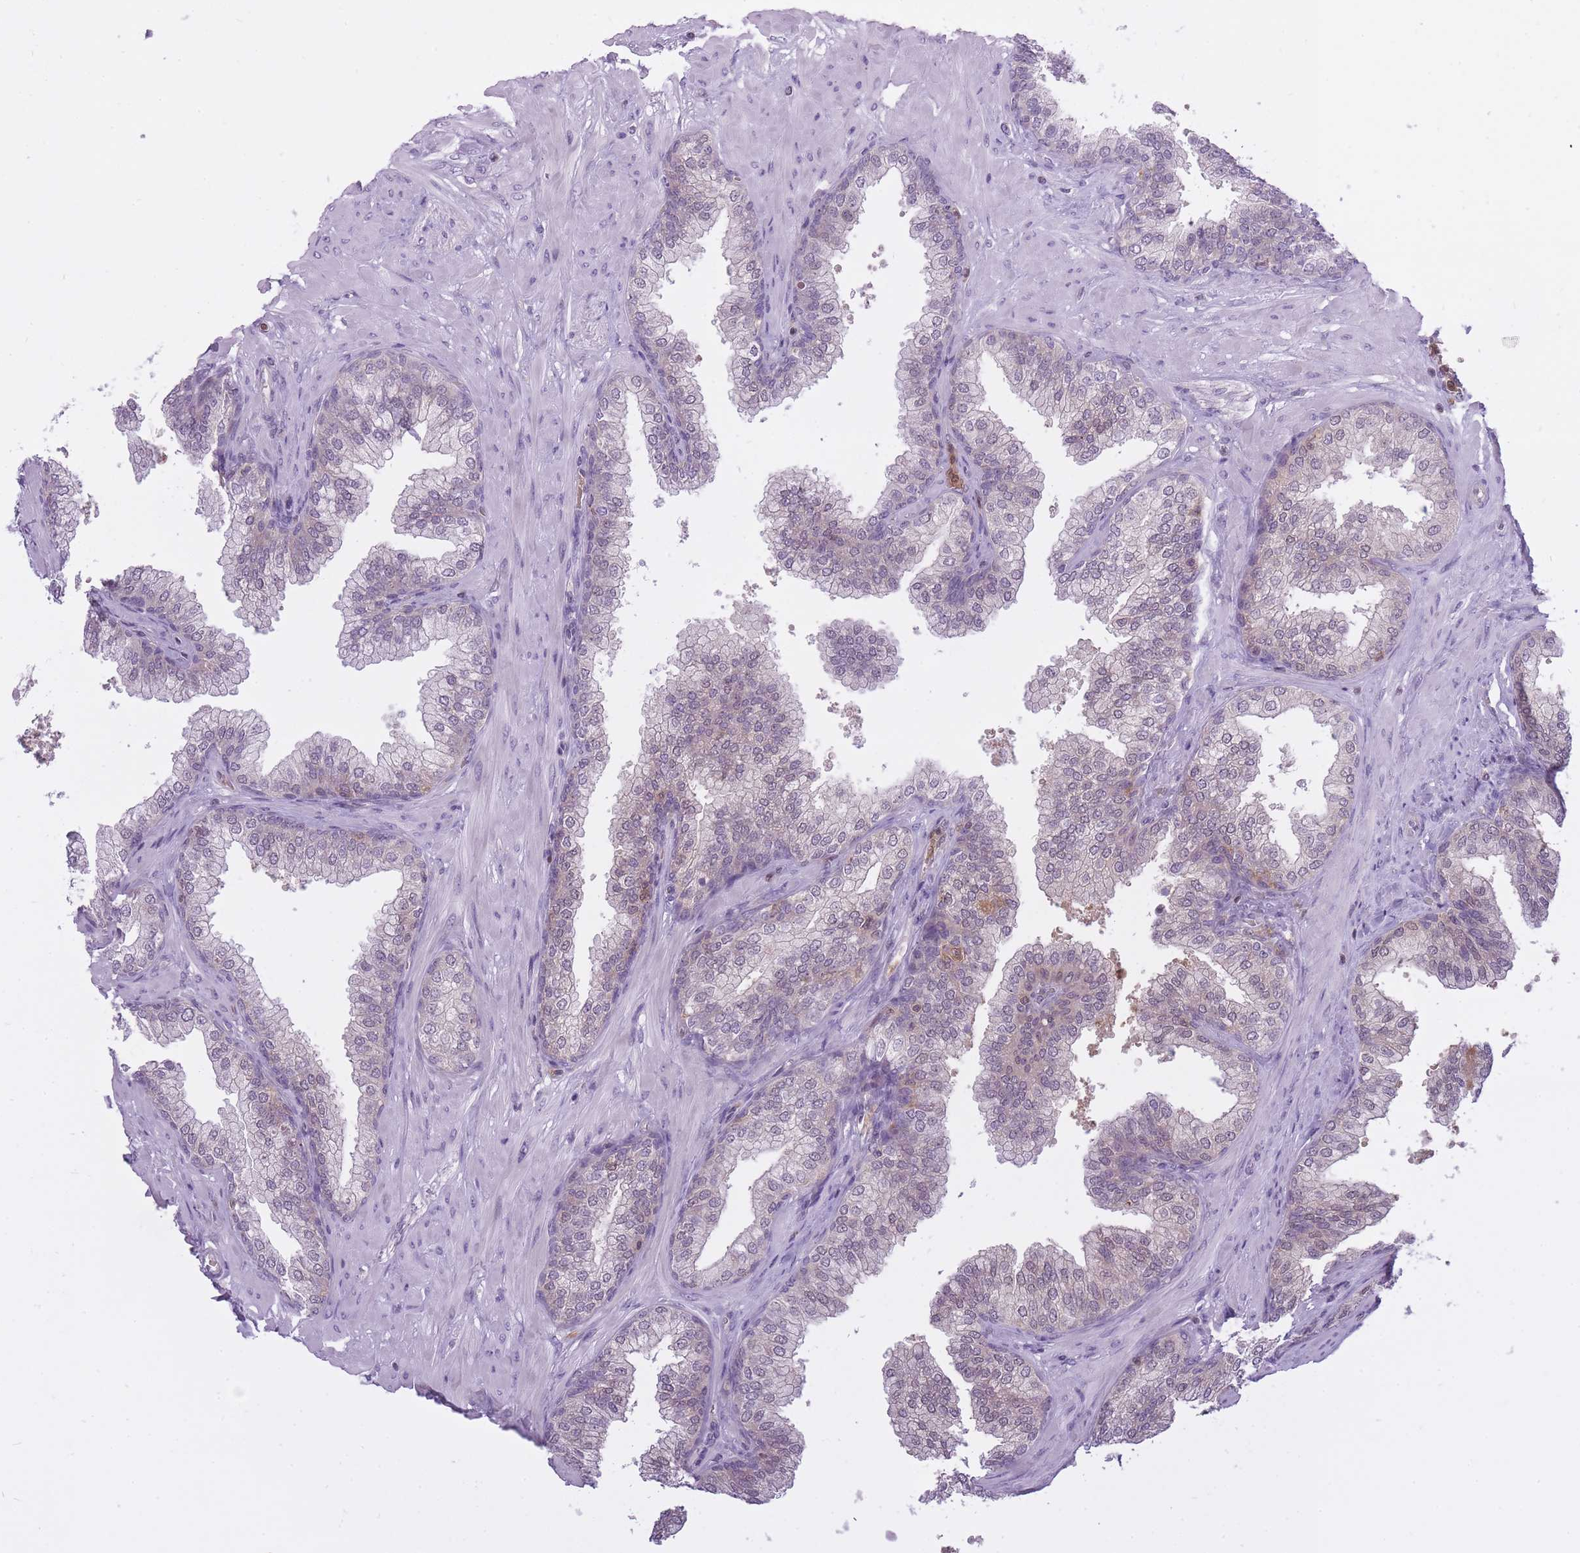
{"staining": {"intensity": "weak", "quantity": "<25%", "location": "cytoplasmic/membranous,nuclear"}, "tissue": "prostate", "cell_type": "Glandular cells", "image_type": "normal", "snomed": [{"axis": "morphology", "description": "Normal tissue, NOS"}, {"axis": "topography", "description": "Prostate"}], "caption": "This is an immunohistochemistry (IHC) photomicrograph of unremarkable human prostate. There is no expression in glandular cells.", "gene": "CXorf38", "patient": {"sex": "male", "age": 60}}